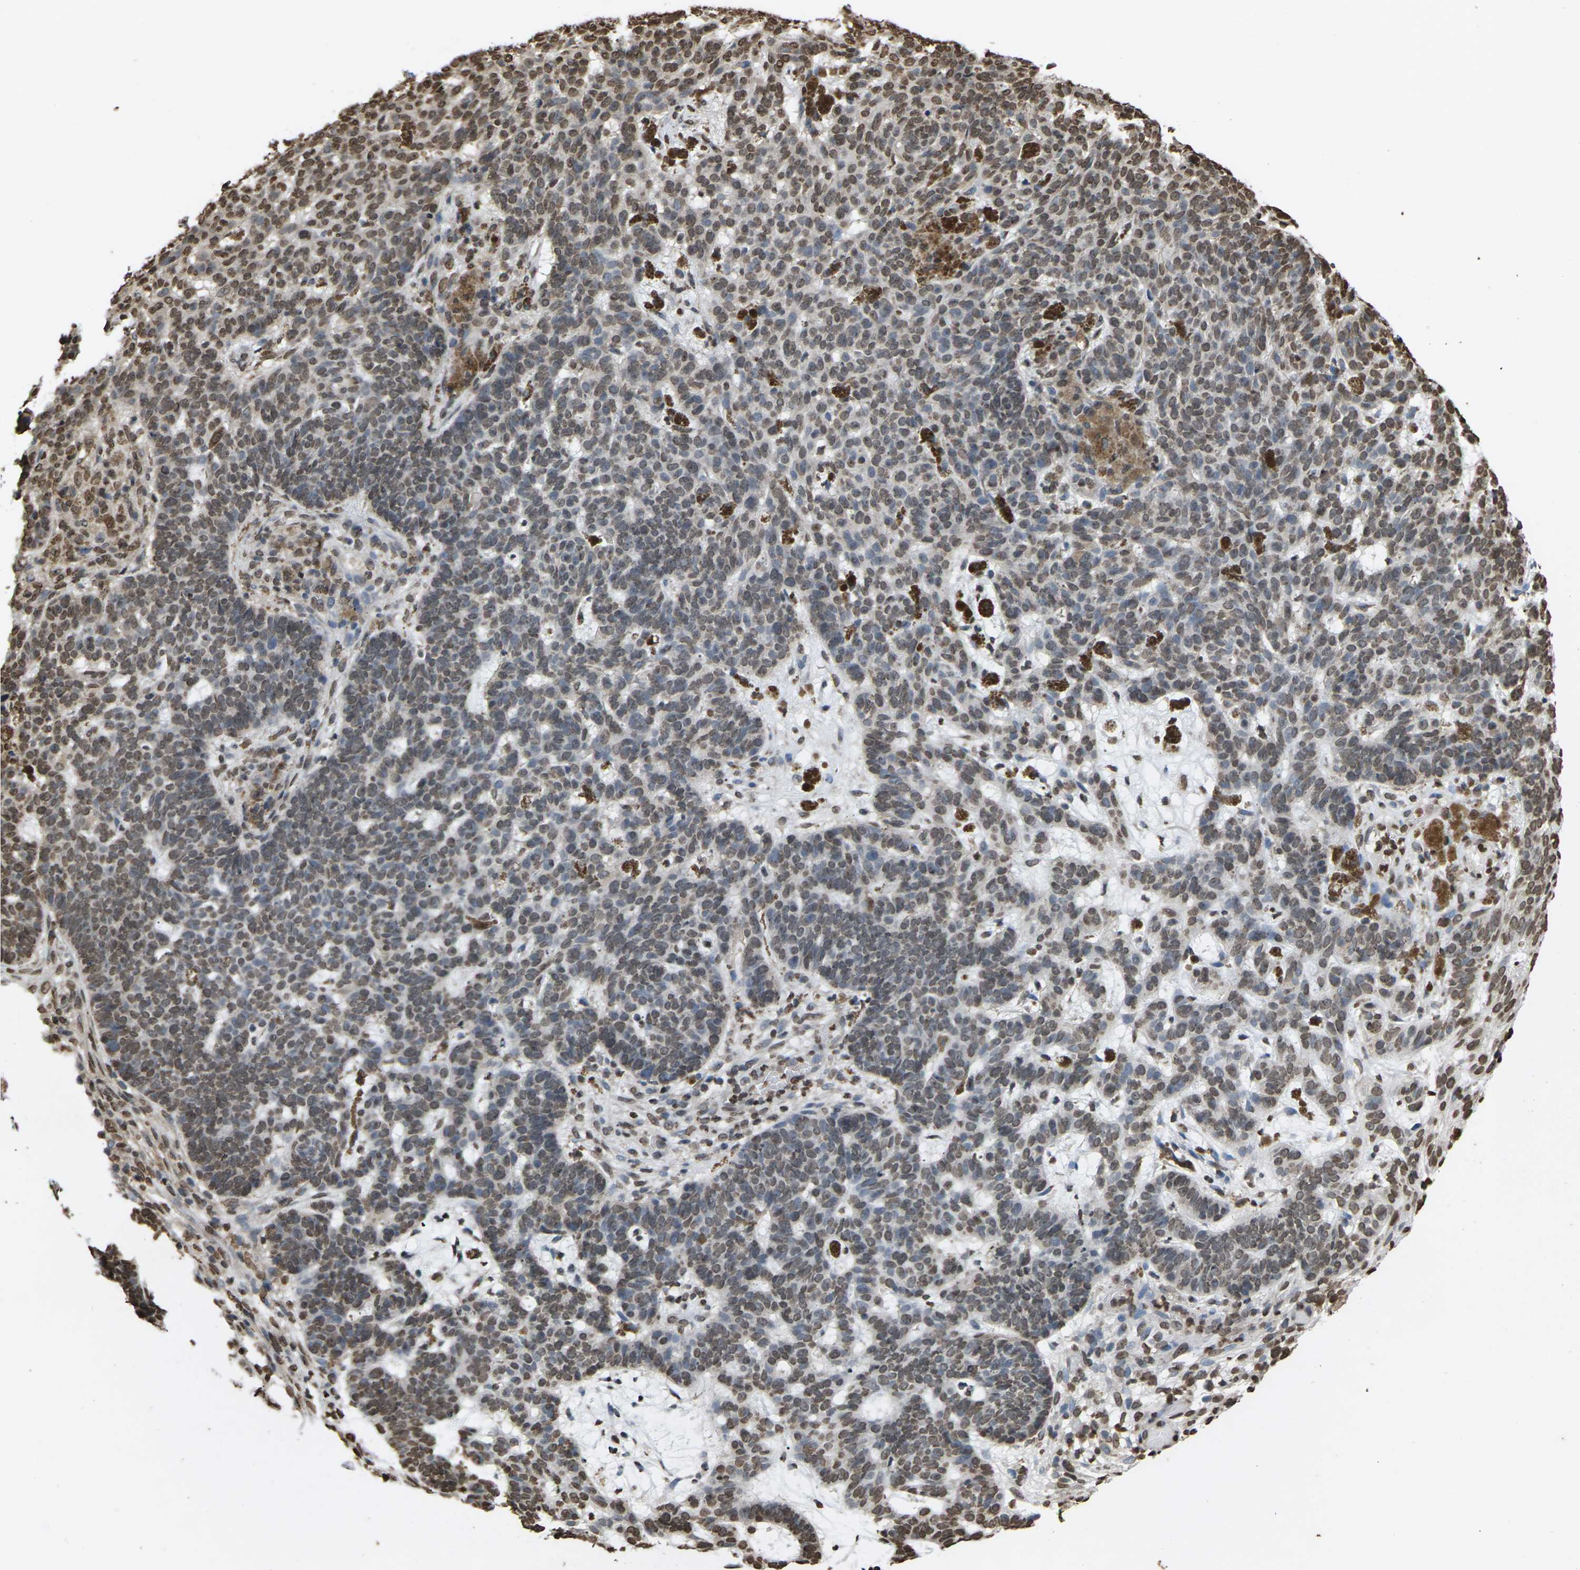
{"staining": {"intensity": "moderate", "quantity": ">75%", "location": "nuclear"}, "tissue": "skin cancer", "cell_type": "Tumor cells", "image_type": "cancer", "snomed": [{"axis": "morphology", "description": "Basal cell carcinoma"}, {"axis": "topography", "description": "Skin"}], "caption": "A medium amount of moderate nuclear staining is identified in about >75% of tumor cells in skin cancer tissue.", "gene": "EMSY", "patient": {"sex": "male", "age": 85}}